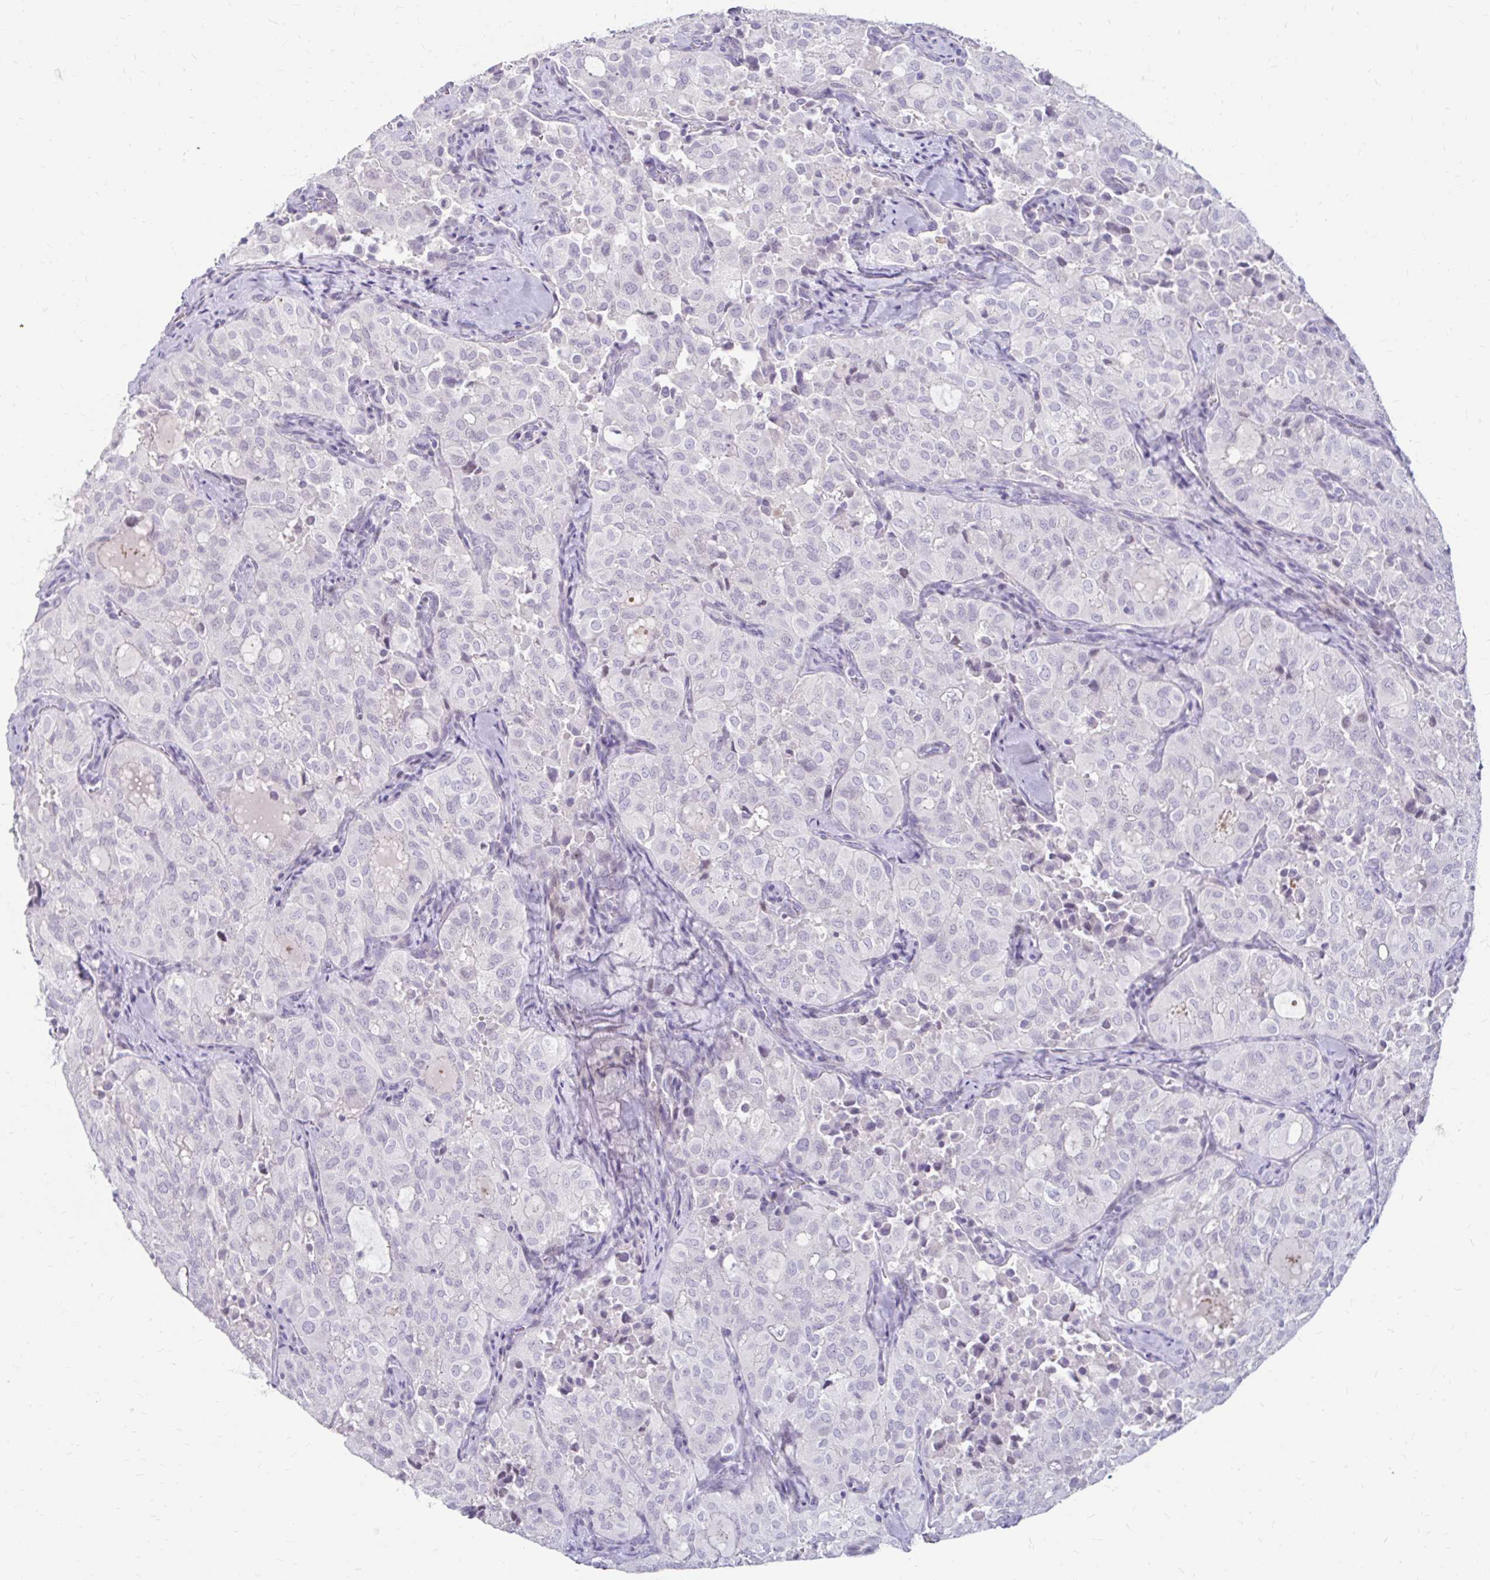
{"staining": {"intensity": "negative", "quantity": "none", "location": "none"}, "tissue": "thyroid cancer", "cell_type": "Tumor cells", "image_type": "cancer", "snomed": [{"axis": "morphology", "description": "Follicular adenoma carcinoma, NOS"}, {"axis": "topography", "description": "Thyroid gland"}], "caption": "The micrograph displays no staining of tumor cells in thyroid cancer (follicular adenoma carcinoma).", "gene": "RGS16", "patient": {"sex": "male", "age": 75}}